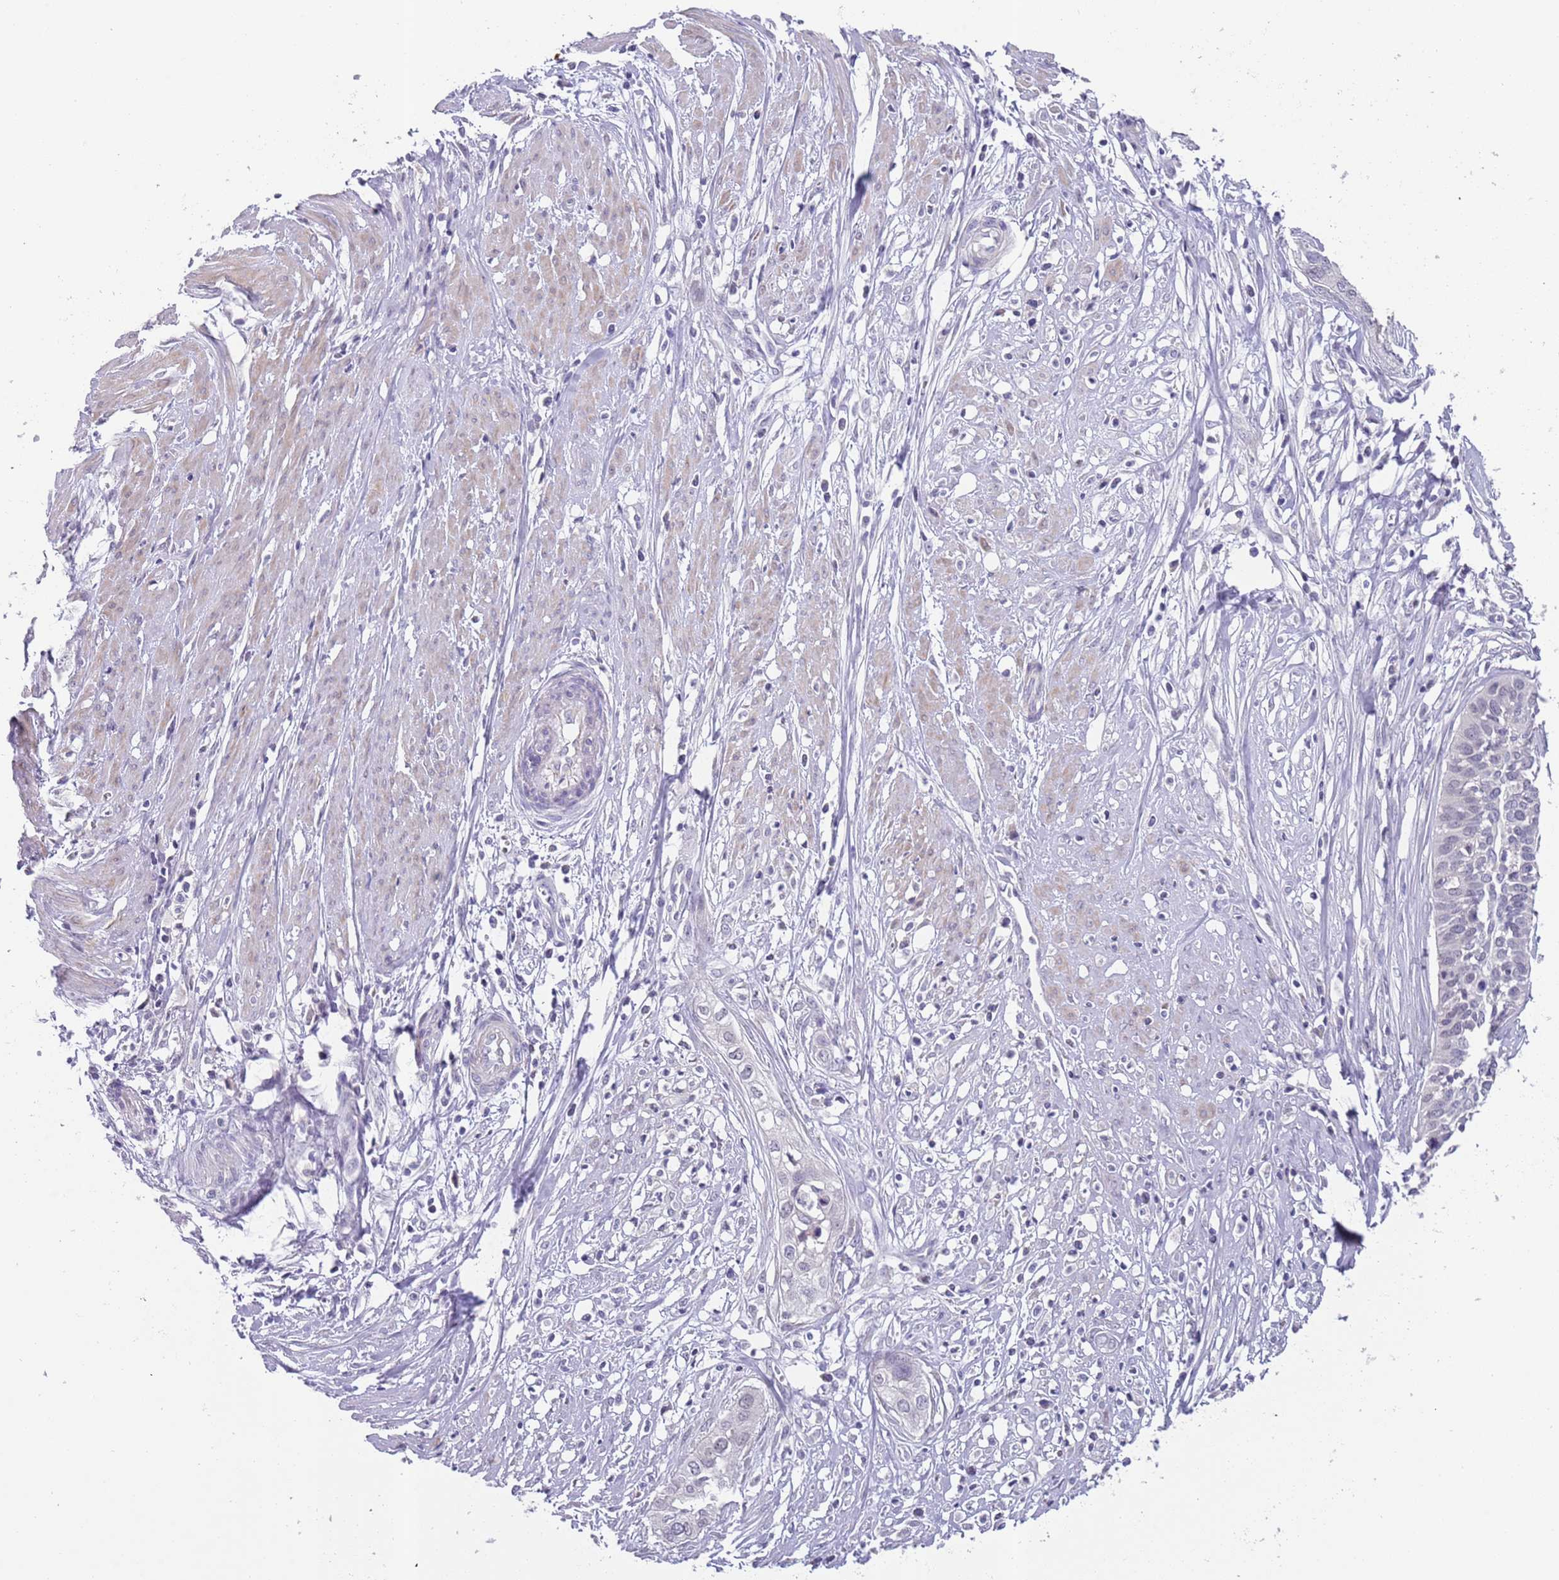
{"staining": {"intensity": "negative", "quantity": "none", "location": "none"}, "tissue": "cervical cancer", "cell_type": "Tumor cells", "image_type": "cancer", "snomed": [{"axis": "morphology", "description": "Squamous cell carcinoma, NOS"}, {"axis": "topography", "description": "Cervix"}], "caption": "Protein analysis of squamous cell carcinoma (cervical) displays no significant positivity in tumor cells.", "gene": "PRAC1", "patient": {"sex": "female", "age": 34}}